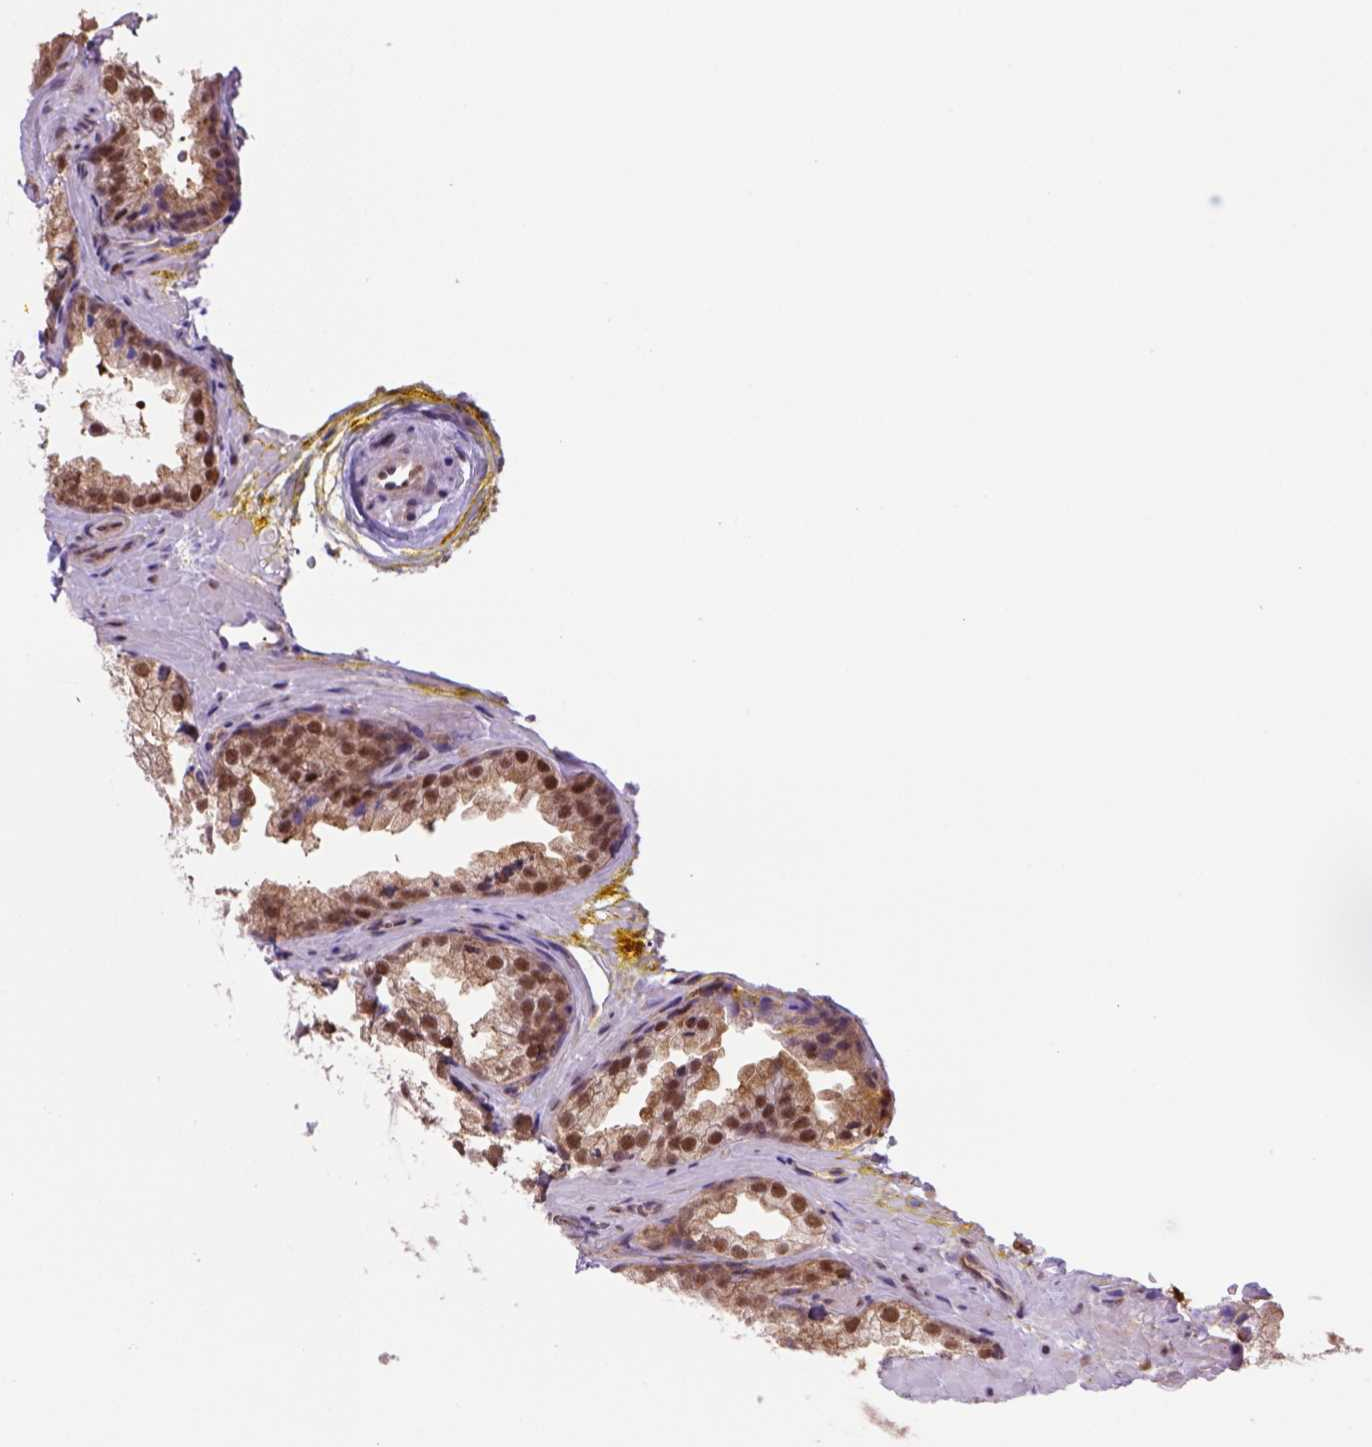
{"staining": {"intensity": "moderate", "quantity": ">75%", "location": "cytoplasmic/membranous,nuclear"}, "tissue": "prostate cancer", "cell_type": "Tumor cells", "image_type": "cancer", "snomed": [{"axis": "morphology", "description": "Adenocarcinoma, Low grade"}, {"axis": "topography", "description": "Prostate"}], "caption": "Immunohistochemistry (IHC) of human prostate cancer reveals medium levels of moderate cytoplasmic/membranous and nuclear positivity in approximately >75% of tumor cells.", "gene": "PSMC2", "patient": {"sex": "male", "age": 63}}